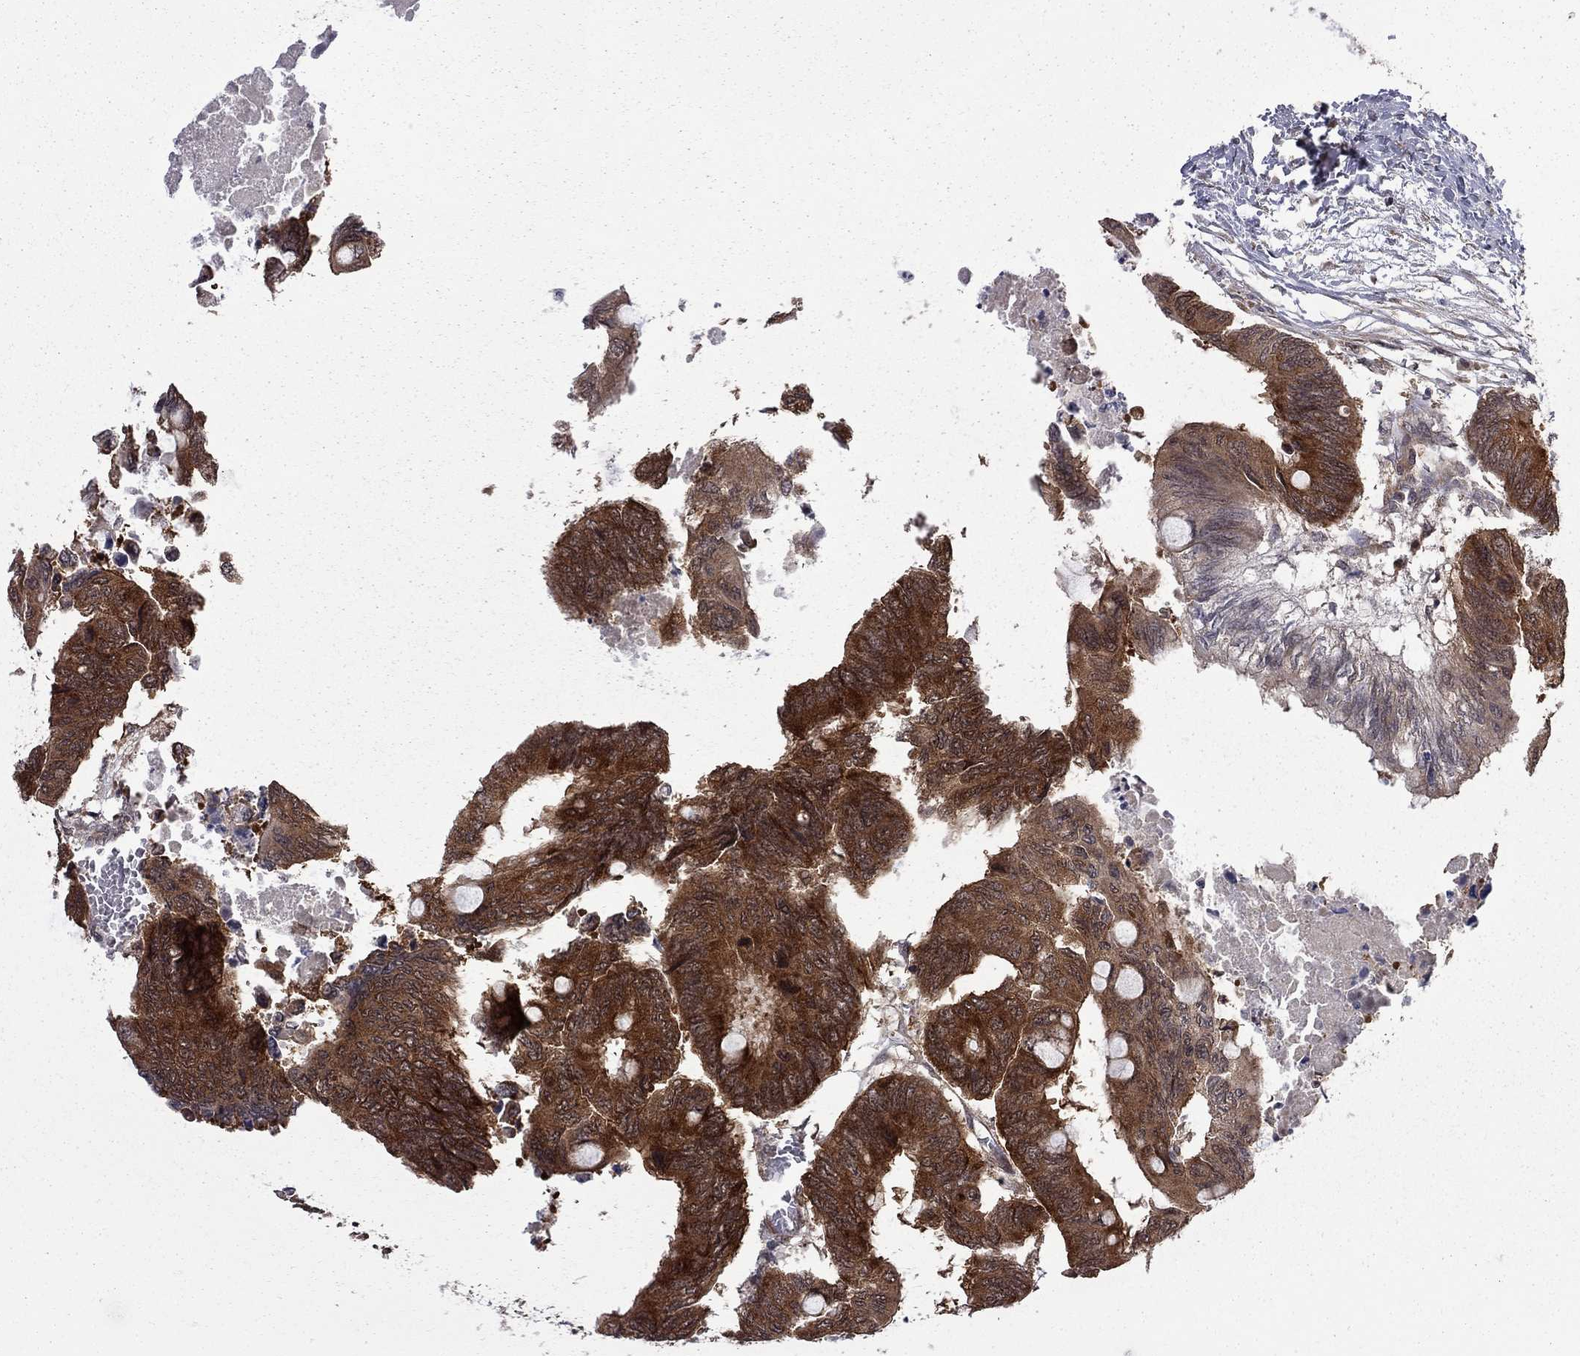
{"staining": {"intensity": "strong", "quantity": ">75%", "location": "cytoplasmic/membranous"}, "tissue": "colorectal cancer", "cell_type": "Tumor cells", "image_type": "cancer", "snomed": [{"axis": "morphology", "description": "Normal tissue, NOS"}, {"axis": "morphology", "description": "Adenocarcinoma, NOS"}, {"axis": "topography", "description": "Rectum"}, {"axis": "topography", "description": "Peripheral nerve tissue"}], "caption": "Protein staining of colorectal cancer (adenocarcinoma) tissue demonstrates strong cytoplasmic/membranous staining in approximately >75% of tumor cells. The staining was performed using DAB, with brown indicating positive protein expression. Nuclei are stained blue with hematoxylin.", "gene": "NAA50", "patient": {"sex": "male", "age": 92}}